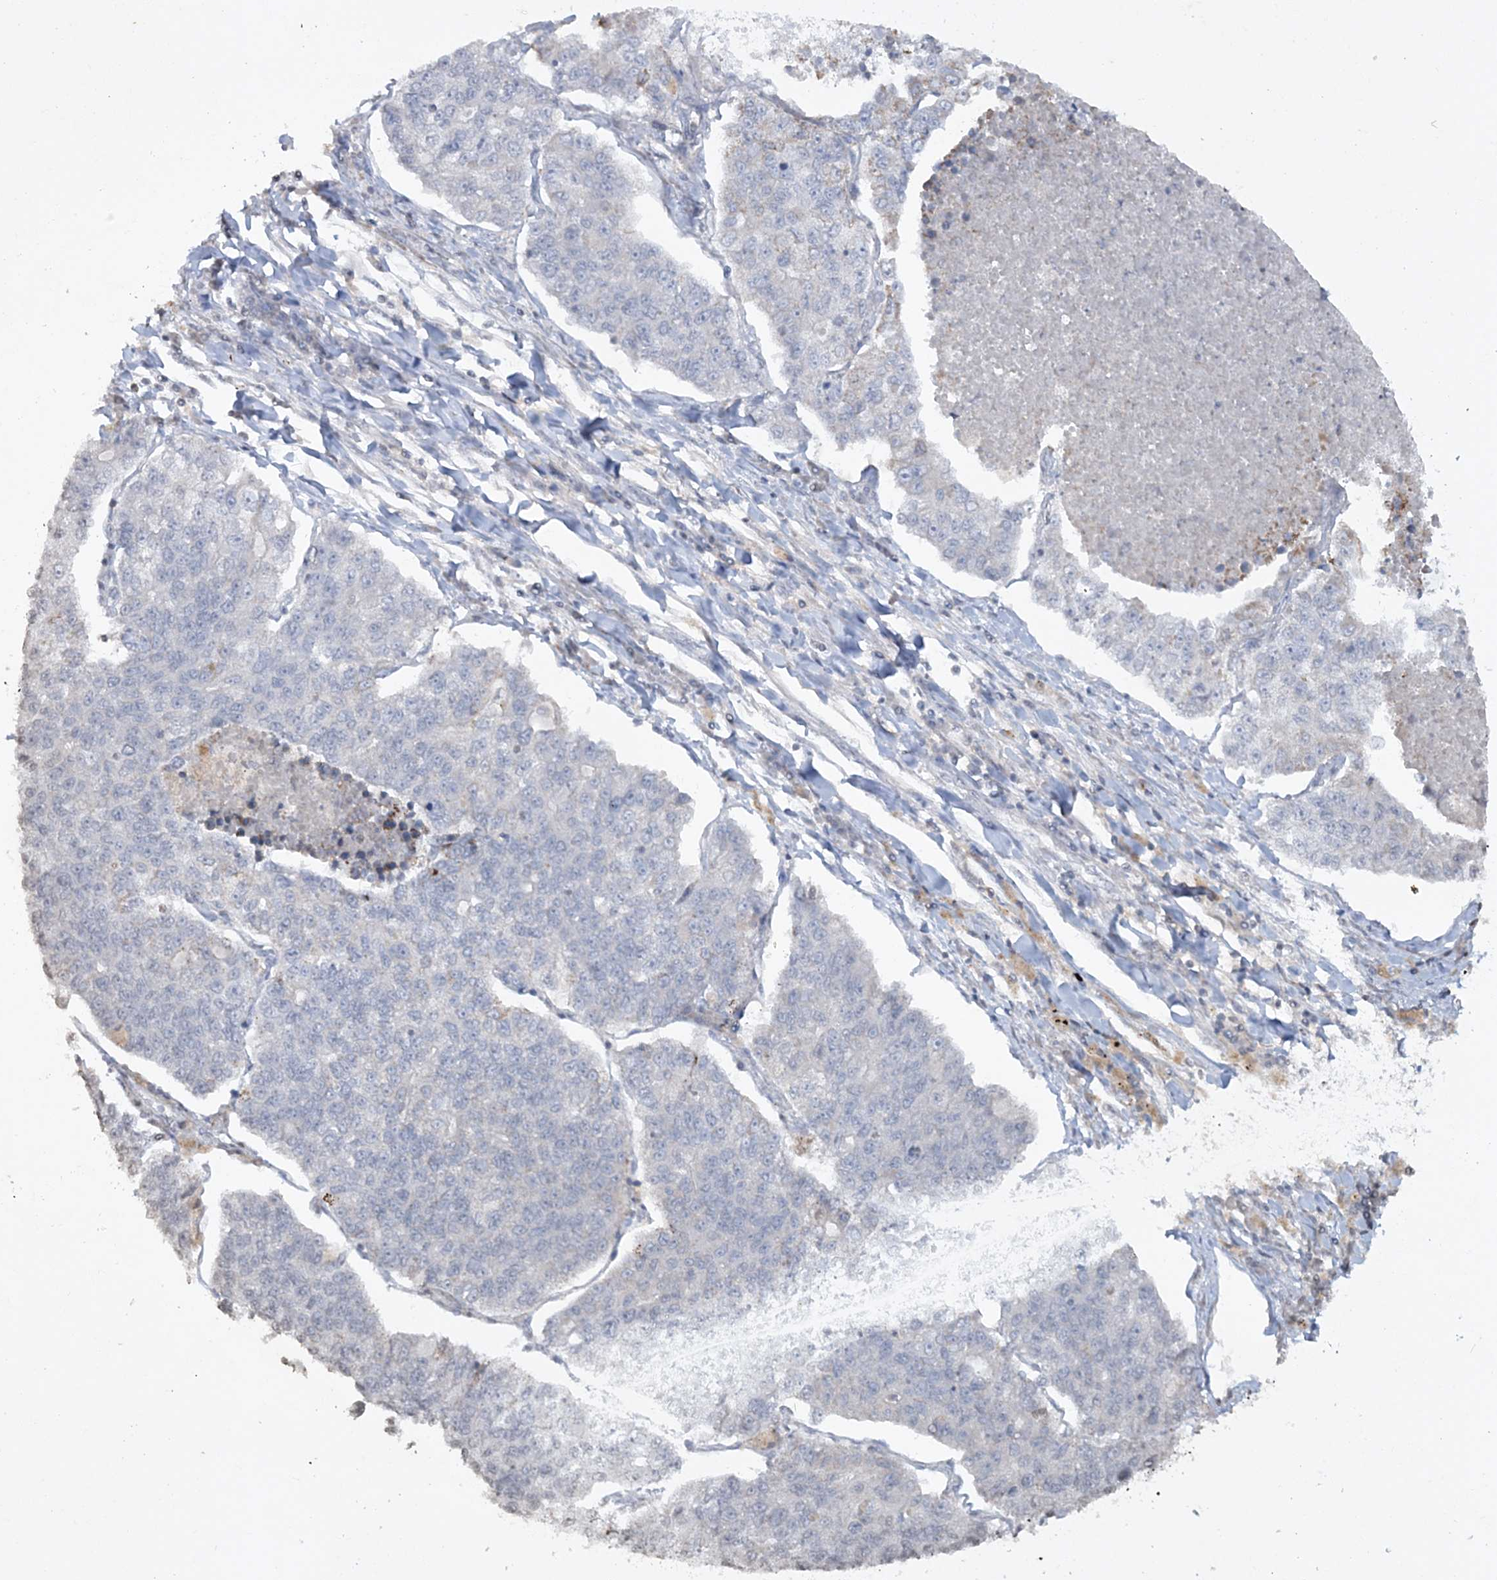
{"staining": {"intensity": "negative", "quantity": "none", "location": "none"}, "tissue": "lung cancer", "cell_type": "Tumor cells", "image_type": "cancer", "snomed": [{"axis": "morphology", "description": "Adenocarcinoma, NOS"}, {"axis": "topography", "description": "Lung"}], "caption": "DAB immunohistochemical staining of human lung cancer (adenocarcinoma) shows no significant expression in tumor cells.", "gene": "TTC7A", "patient": {"sex": "male", "age": 49}}